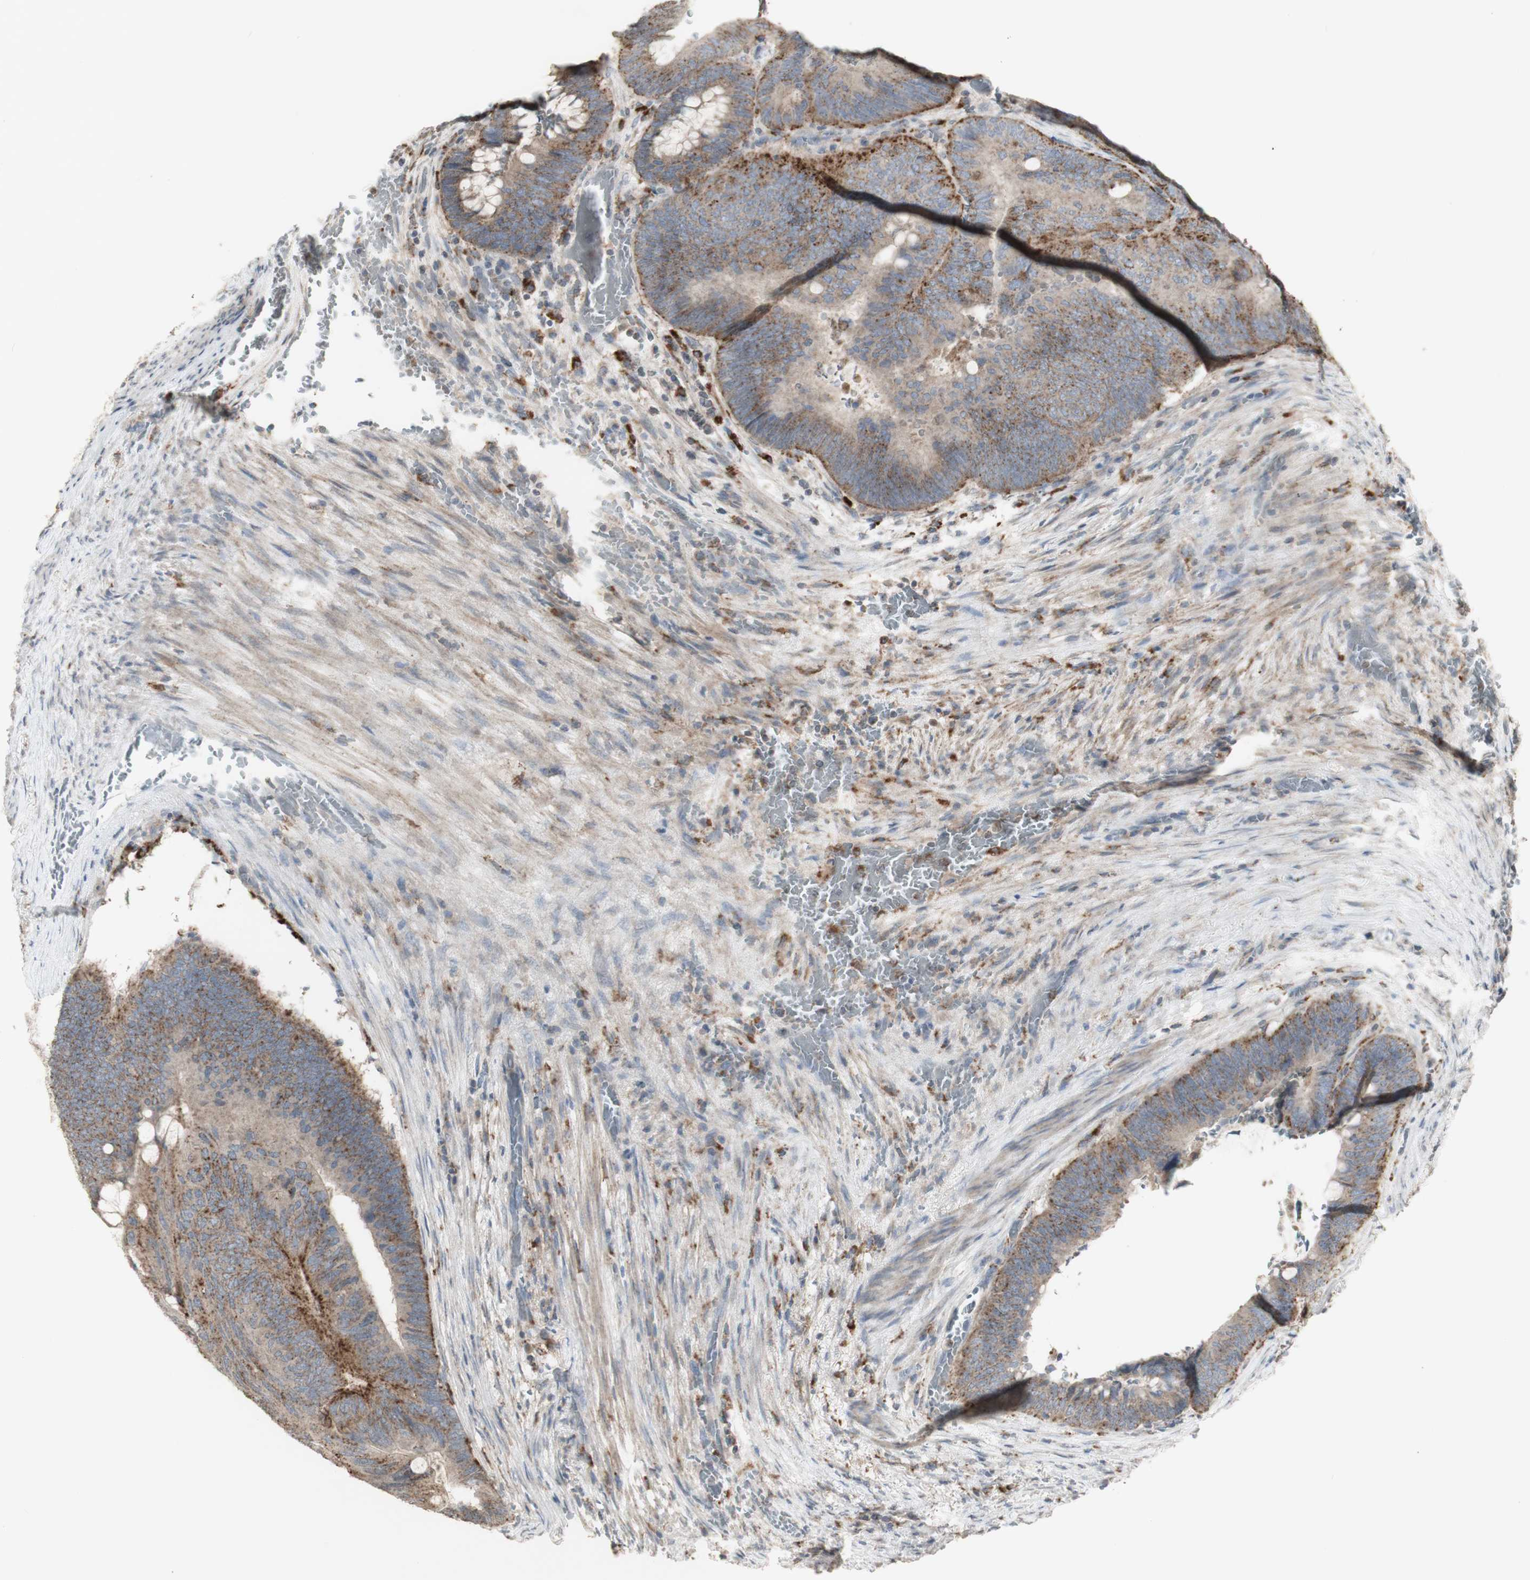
{"staining": {"intensity": "moderate", "quantity": ">75%", "location": "cytoplasmic/membranous"}, "tissue": "colorectal cancer", "cell_type": "Tumor cells", "image_type": "cancer", "snomed": [{"axis": "morphology", "description": "Normal tissue, NOS"}, {"axis": "morphology", "description": "Adenocarcinoma, NOS"}, {"axis": "topography", "description": "Rectum"}, {"axis": "topography", "description": "Peripheral nerve tissue"}], "caption": "Protein analysis of adenocarcinoma (colorectal) tissue displays moderate cytoplasmic/membranous staining in approximately >75% of tumor cells.", "gene": "ATP6V1E1", "patient": {"sex": "male", "age": 92}}